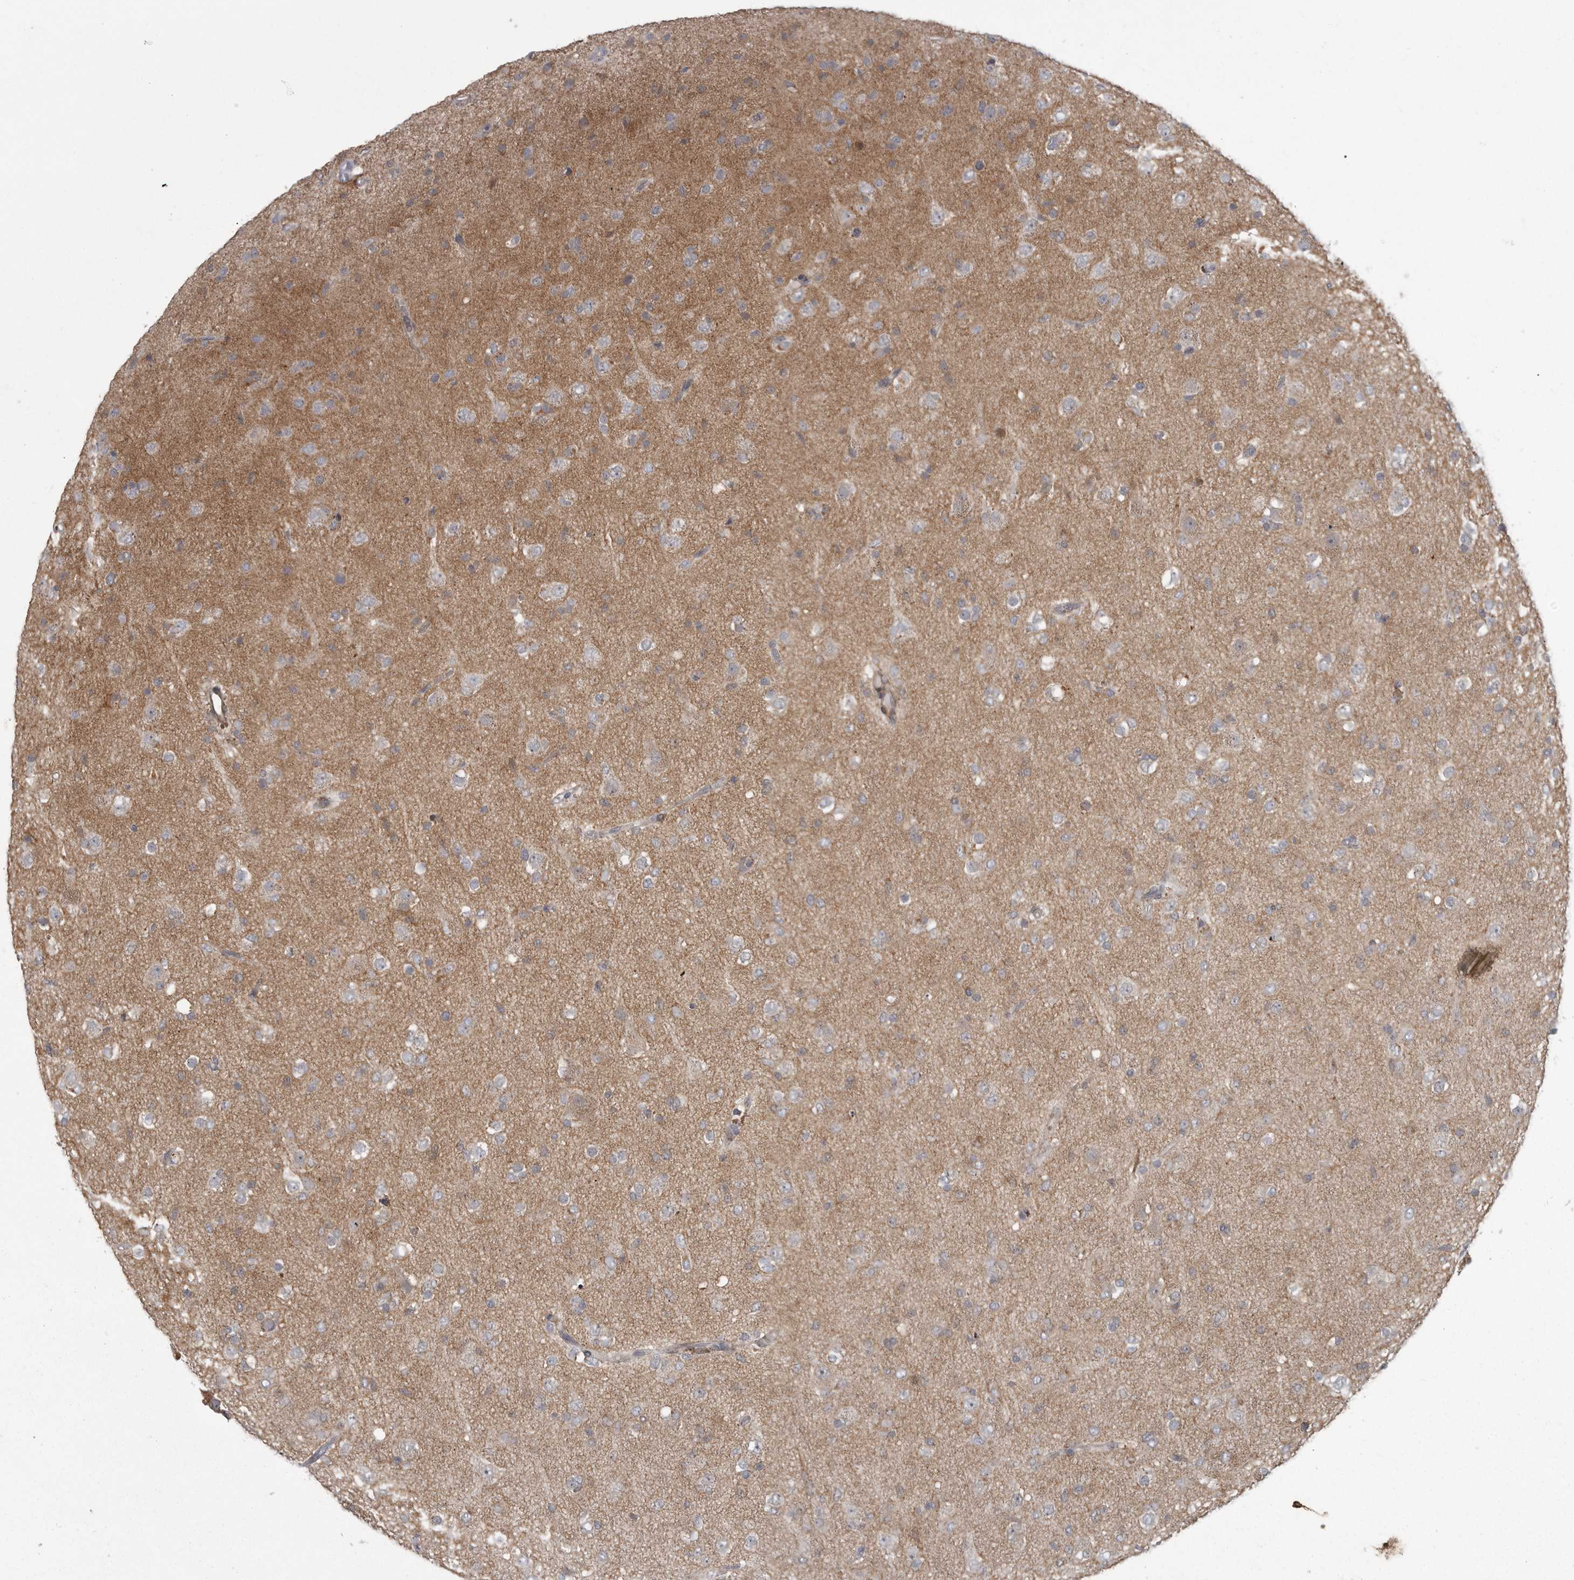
{"staining": {"intensity": "weak", "quantity": "25%-75%", "location": "cytoplasmic/membranous"}, "tissue": "glioma", "cell_type": "Tumor cells", "image_type": "cancer", "snomed": [{"axis": "morphology", "description": "Glioma, malignant, Low grade"}, {"axis": "topography", "description": "Brain"}], "caption": "Glioma stained with a brown dye displays weak cytoplasmic/membranous positive staining in approximately 25%-75% of tumor cells.", "gene": "PPP1R9A", "patient": {"sex": "male", "age": 65}}